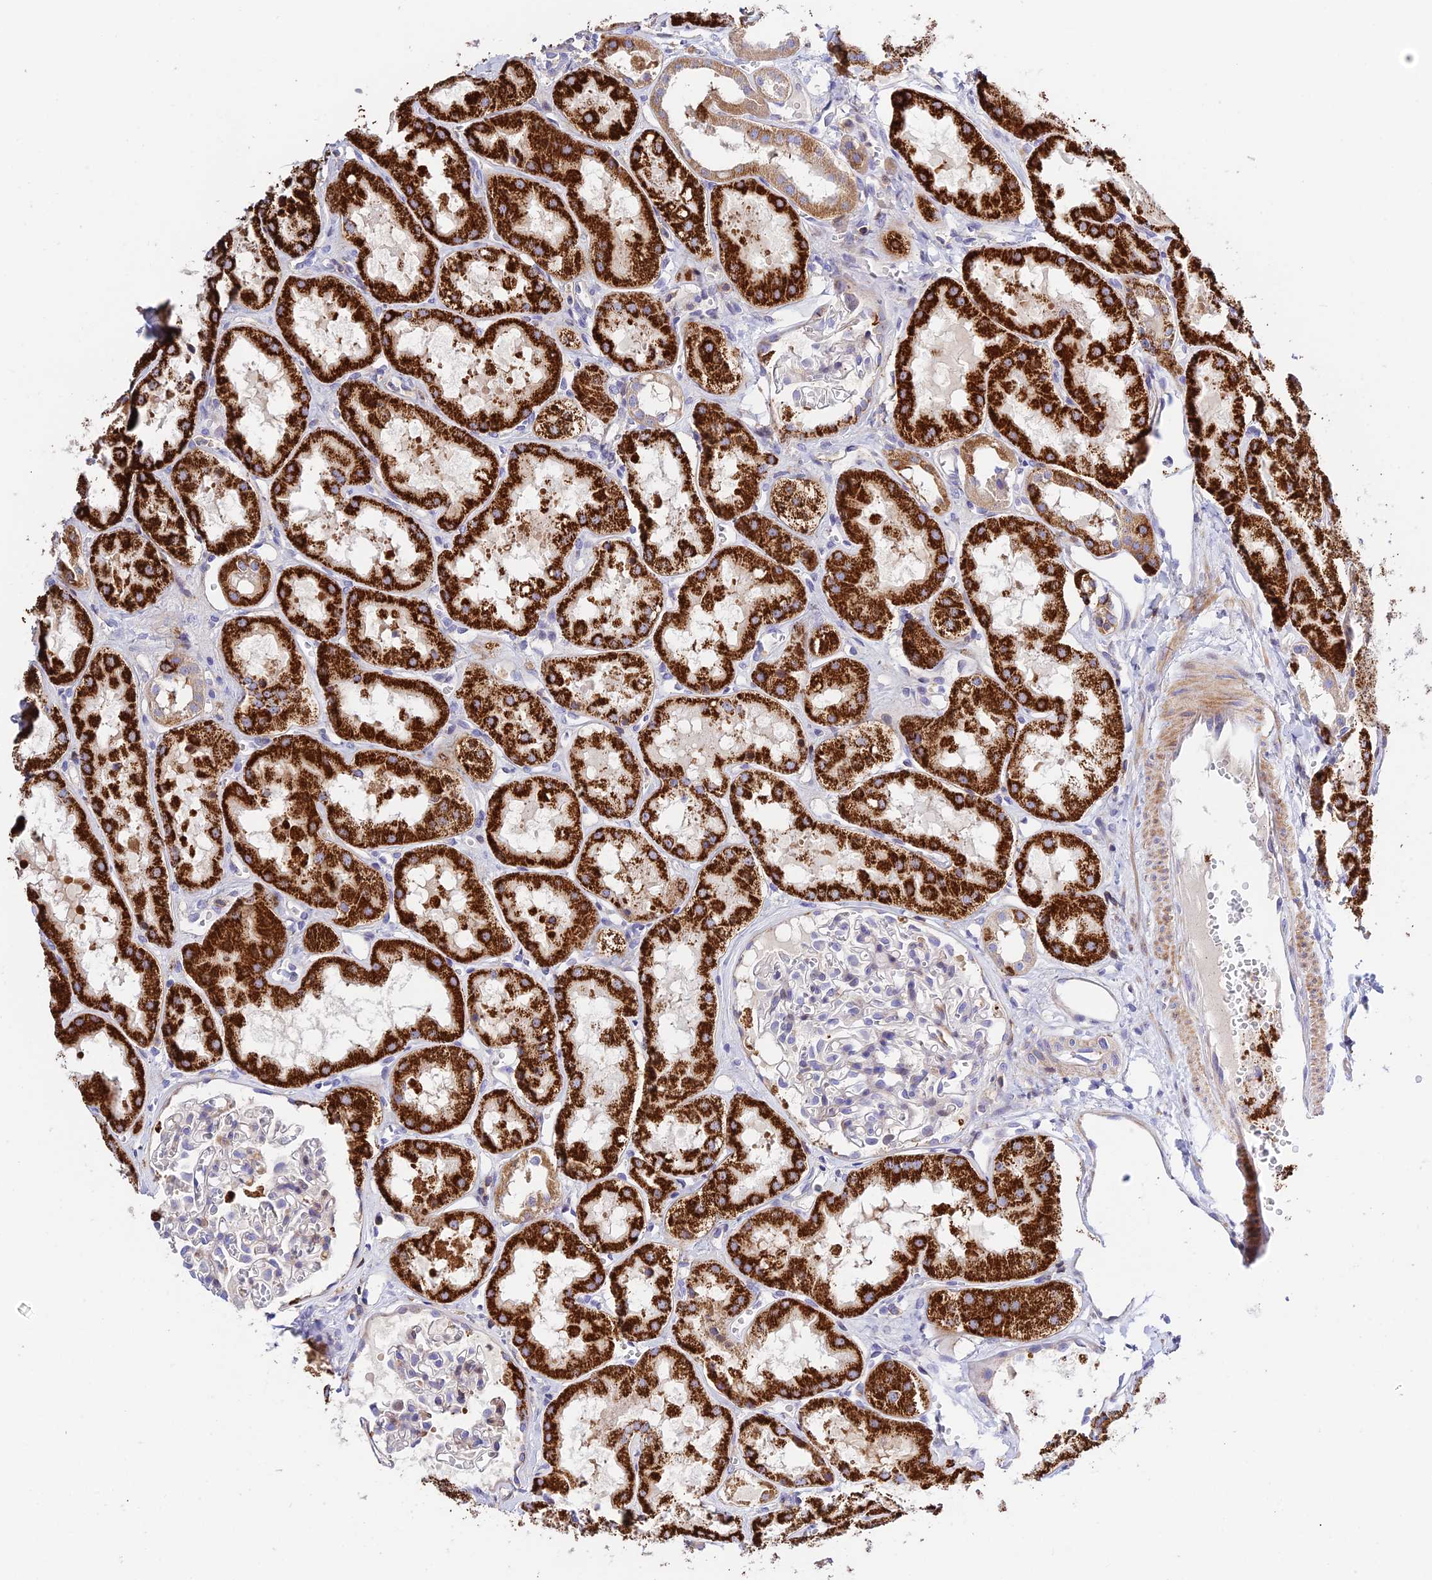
{"staining": {"intensity": "negative", "quantity": "none", "location": "none"}, "tissue": "kidney", "cell_type": "Cells in glomeruli", "image_type": "normal", "snomed": [{"axis": "morphology", "description": "Normal tissue, NOS"}, {"axis": "topography", "description": "Kidney"}], "caption": "This is an immunohistochemistry (IHC) histopathology image of benign kidney. There is no staining in cells in glomeruli.", "gene": "PRIM1", "patient": {"sex": "male", "age": 16}}